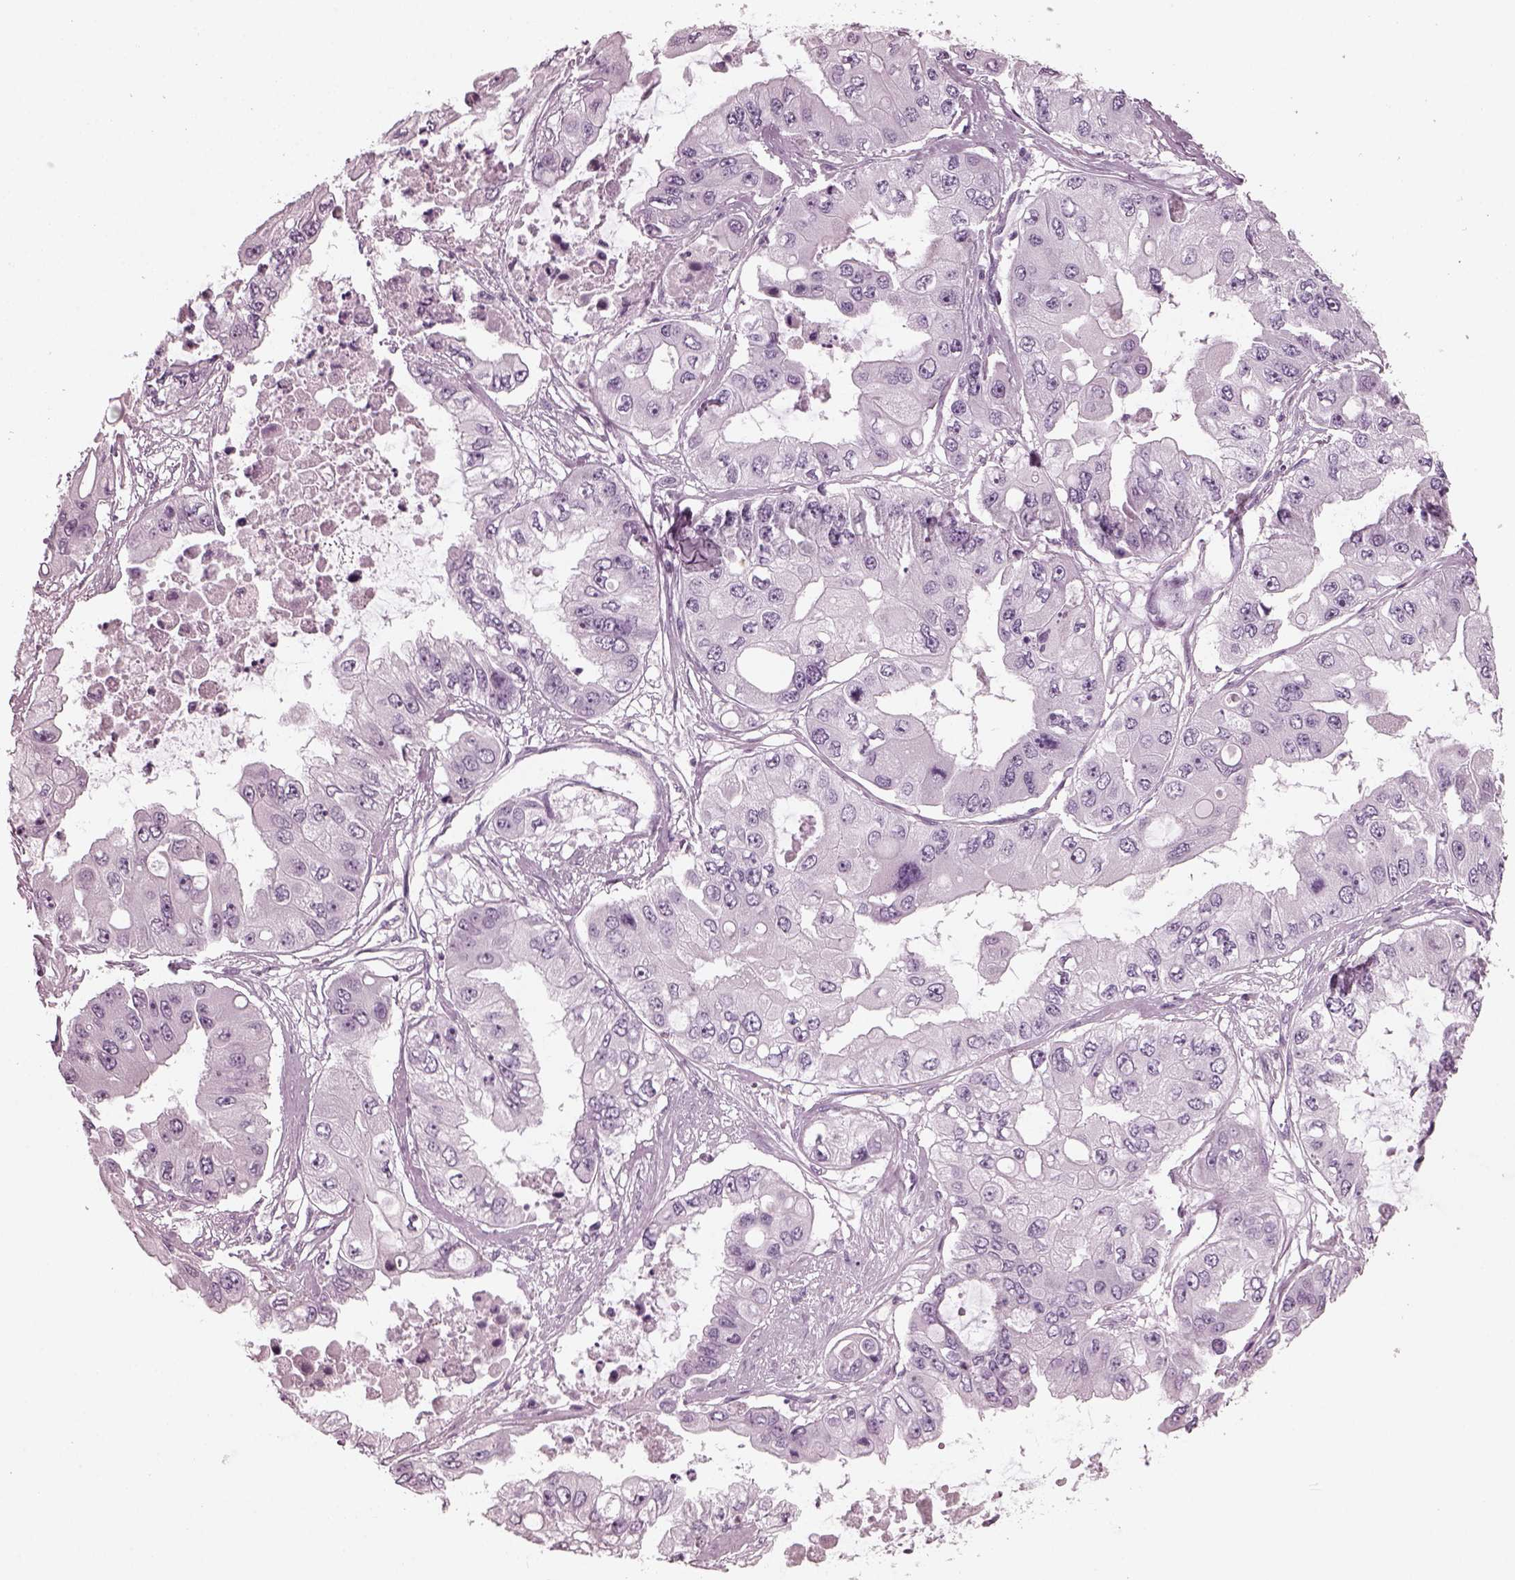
{"staining": {"intensity": "negative", "quantity": "none", "location": "none"}, "tissue": "ovarian cancer", "cell_type": "Tumor cells", "image_type": "cancer", "snomed": [{"axis": "morphology", "description": "Cystadenocarcinoma, serous, NOS"}, {"axis": "topography", "description": "Ovary"}], "caption": "Tumor cells show no significant expression in ovarian cancer (serous cystadenocarcinoma).", "gene": "RCVRN", "patient": {"sex": "female", "age": 56}}